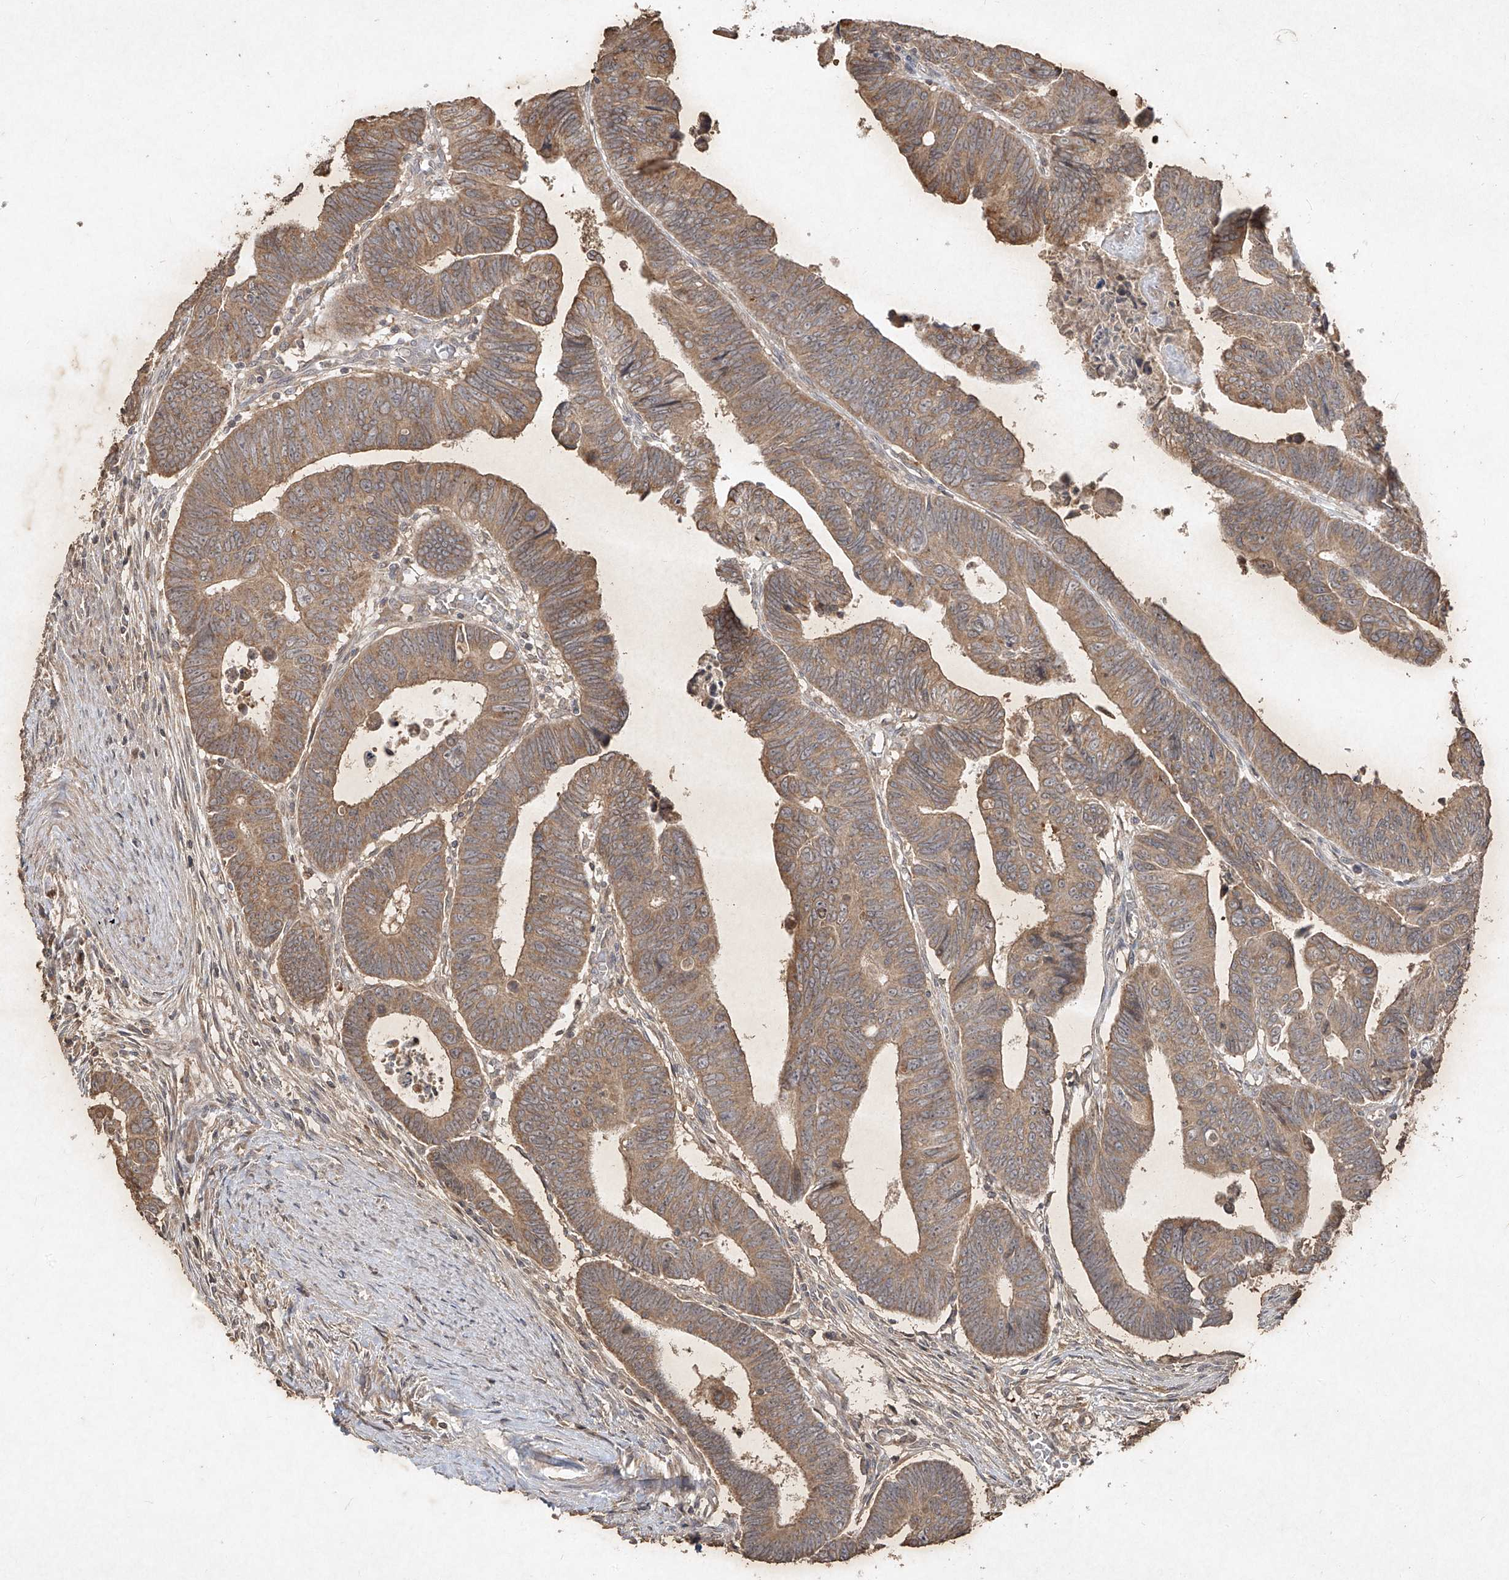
{"staining": {"intensity": "moderate", "quantity": ">75%", "location": "cytoplasmic/membranous"}, "tissue": "colorectal cancer", "cell_type": "Tumor cells", "image_type": "cancer", "snomed": [{"axis": "morphology", "description": "Adenocarcinoma, NOS"}, {"axis": "topography", "description": "Rectum"}], "caption": "This image reveals IHC staining of human colorectal adenocarcinoma, with medium moderate cytoplasmic/membranous expression in approximately >75% of tumor cells.", "gene": "ABCD3", "patient": {"sex": "female", "age": 65}}